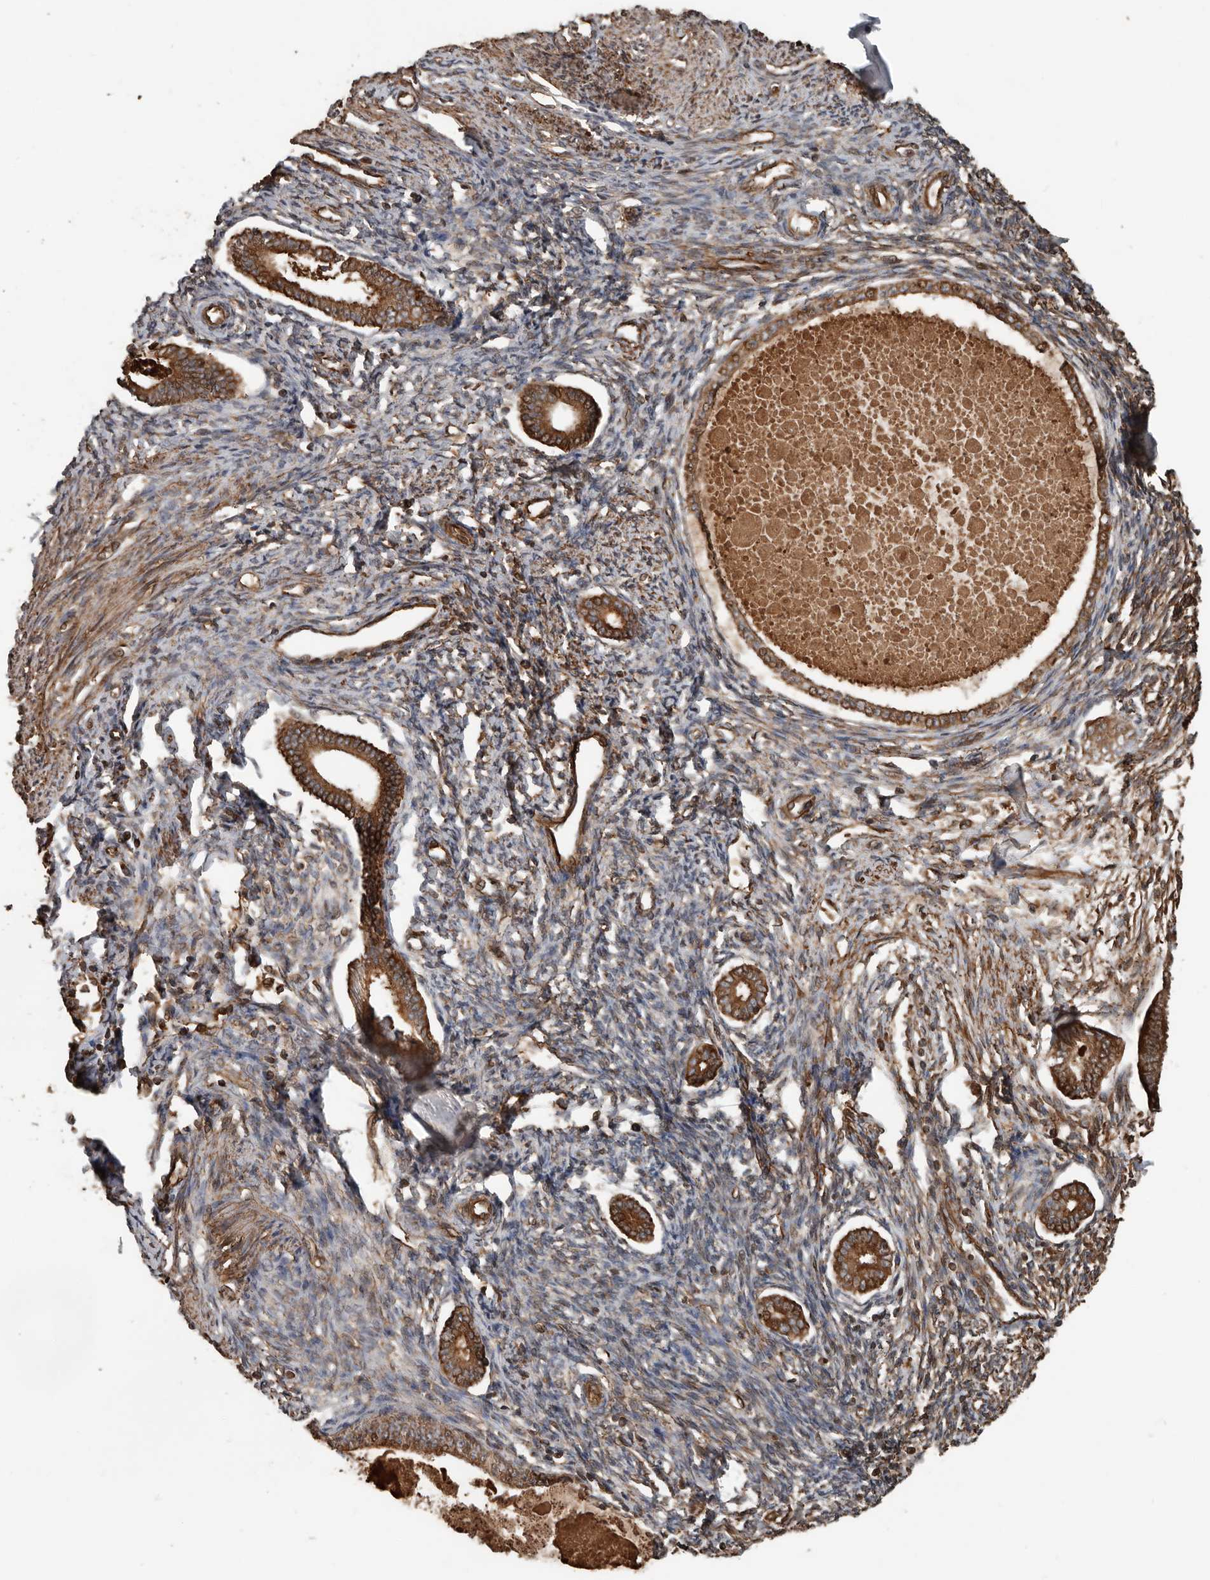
{"staining": {"intensity": "moderate", "quantity": "25%-75%", "location": "cytoplasmic/membranous"}, "tissue": "endometrium", "cell_type": "Cells in endometrial stroma", "image_type": "normal", "snomed": [{"axis": "morphology", "description": "Normal tissue, NOS"}, {"axis": "topography", "description": "Endometrium"}], "caption": "Immunohistochemical staining of unremarkable human endometrium displays moderate cytoplasmic/membranous protein staining in about 25%-75% of cells in endometrial stroma. (Brightfield microscopy of DAB IHC at high magnification).", "gene": "YOD1", "patient": {"sex": "female", "age": 56}}